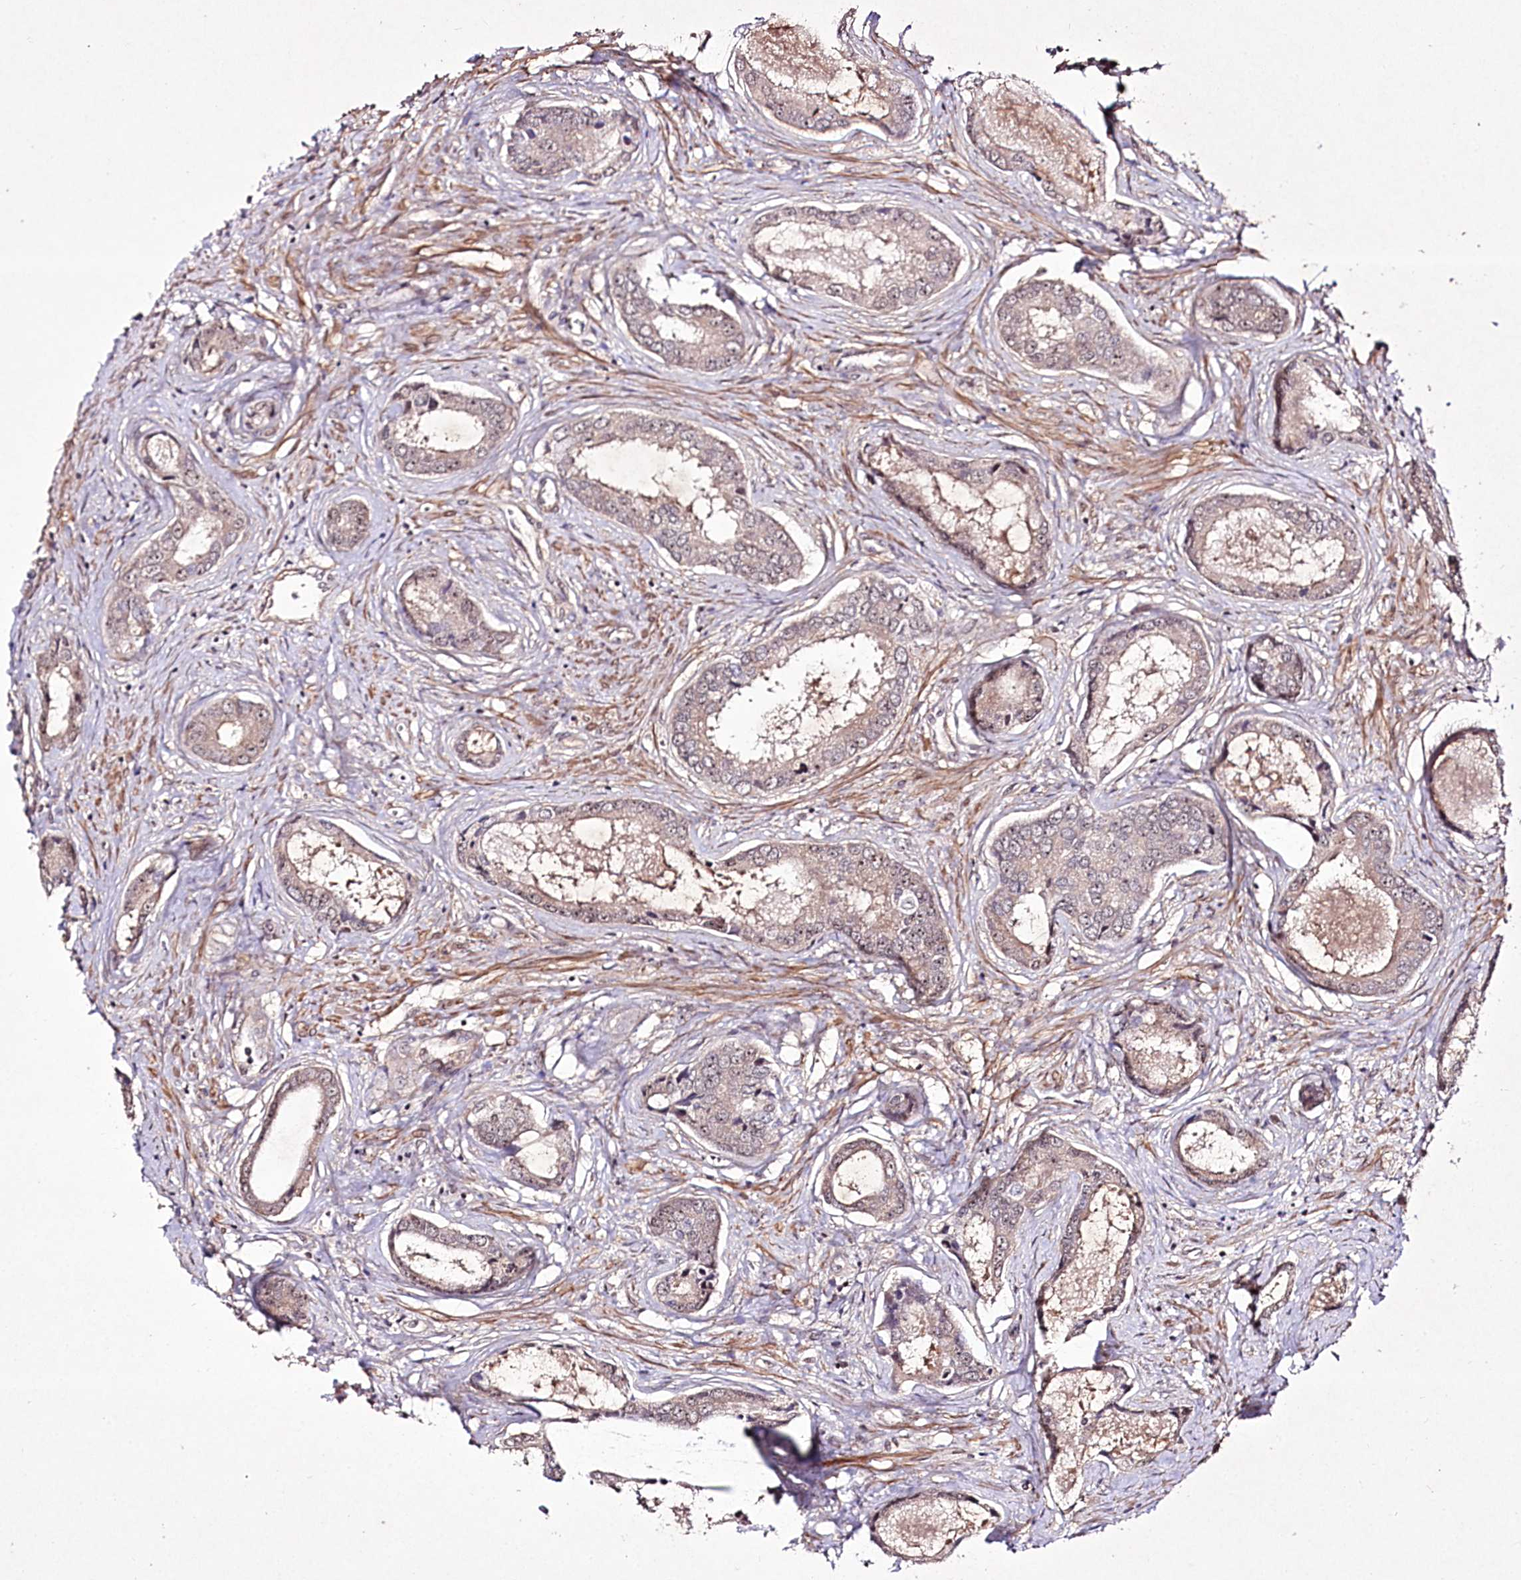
{"staining": {"intensity": "weak", "quantity": "<25%", "location": "cytoplasmic/membranous"}, "tissue": "prostate cancer", "cell_type": "Tumor cells", "image_type": "cancer", "snomed": [{"axis": "morphology", "description": "Adenocarcinoma, Low grade"}, {"axis": "topography", "description": "Prostate"}], "caption": "IHC of prostate low-grade adenocarcinoma reveals no expression in tumor cells. (DAB (3,3'-diaminobenzidine) IHC, high magnification).", "gene": "CCDC59", "patient": {"sex": "male", "age": 68}}